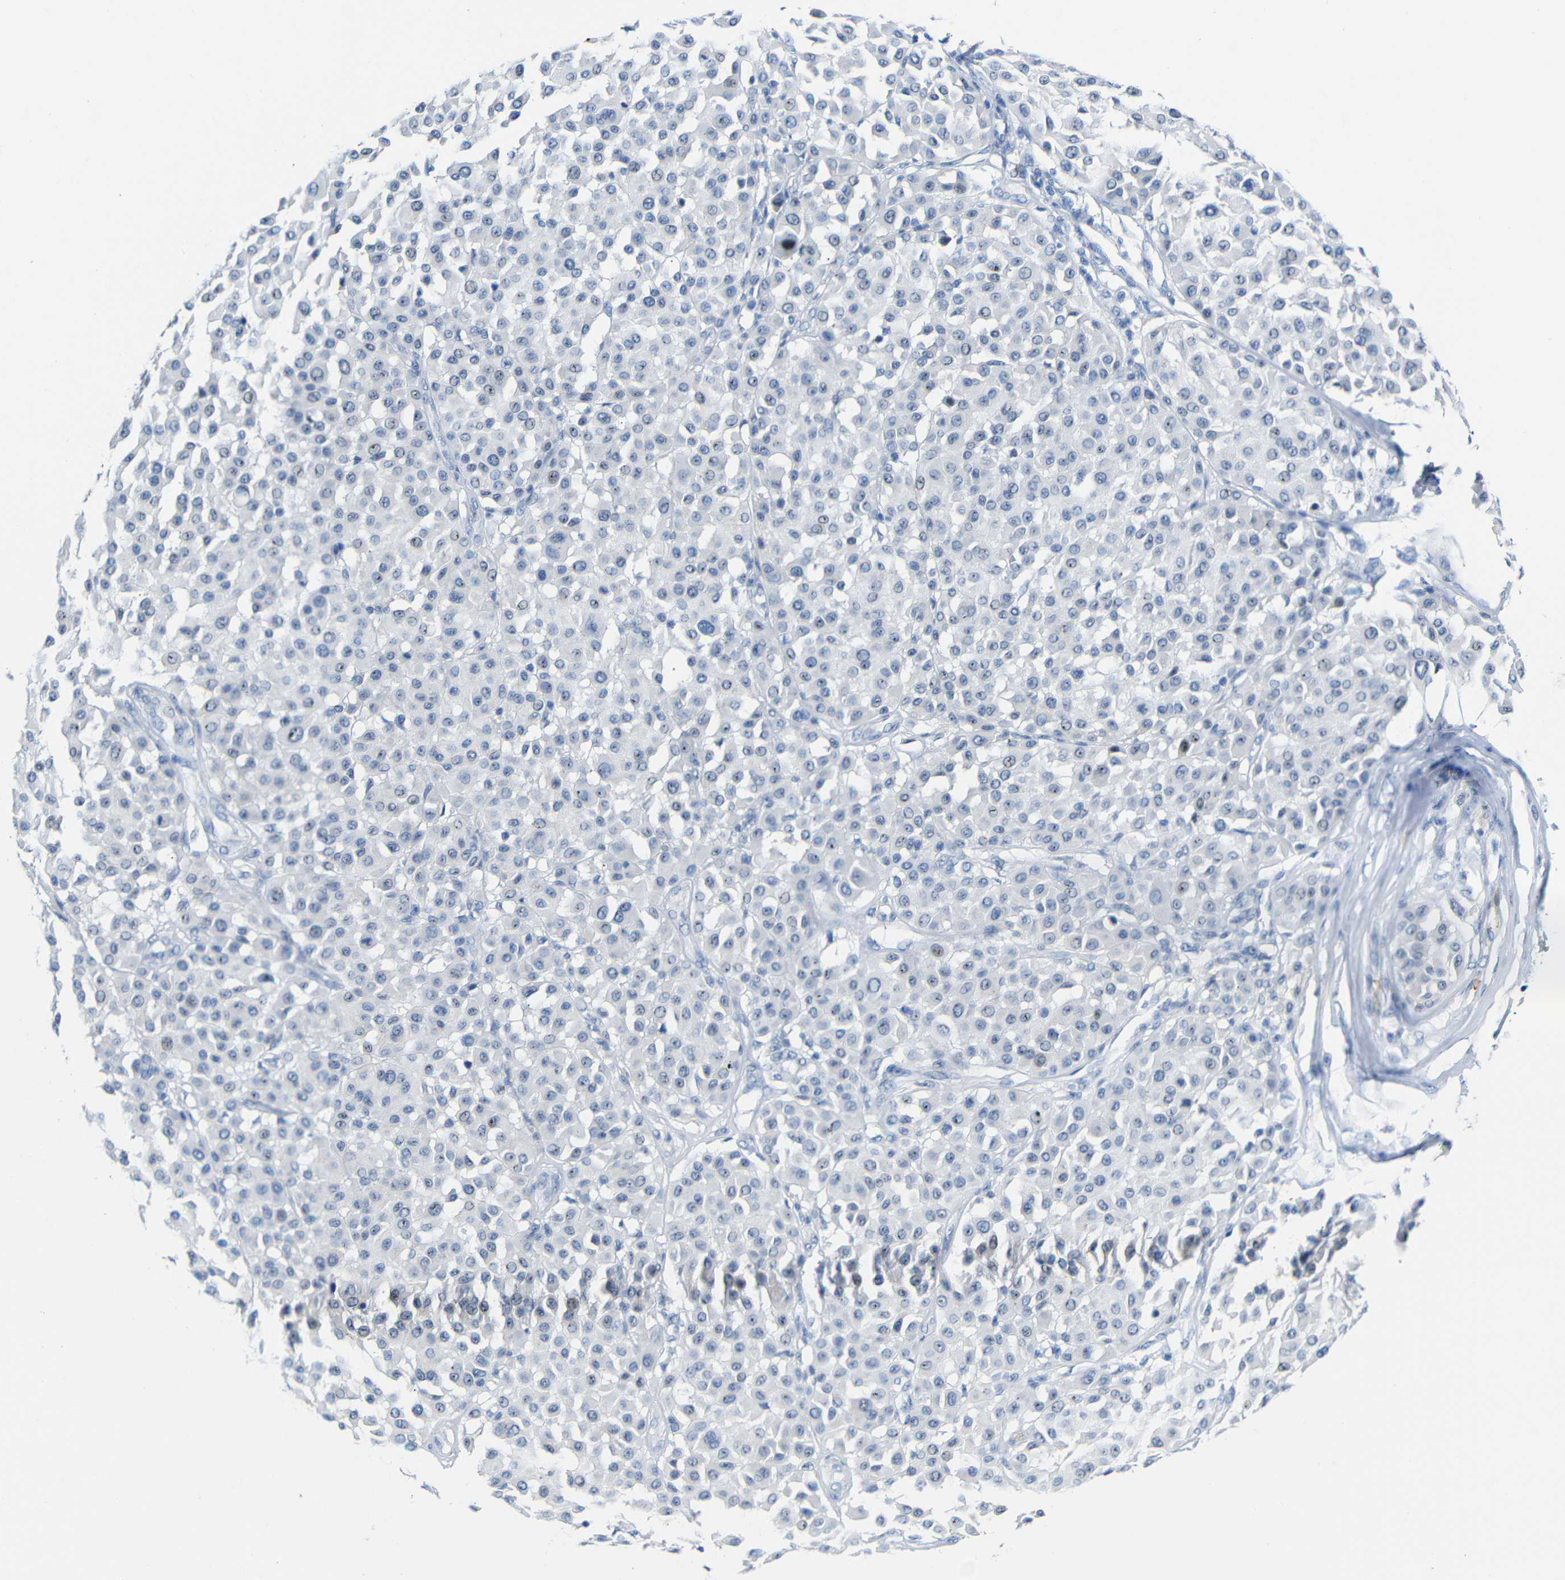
{"staining": {"intensity": "negative", "quantity": "none", "location": "none"}, "tissue": "melanoma", "cell_type": "Tumor cells", "image_type": "cancer", "snomed": [{"axis": "morphology", "description": "Malignant melanoma, Metastatic site"}, {"axis": "topography", "description": "Soft tissue"}], "caption": "Melanoma stained for a protein using IHC reveals no expression tumor cells.", "gene": "C1orf210", "patient": {"sex": "male", "age": 41}}